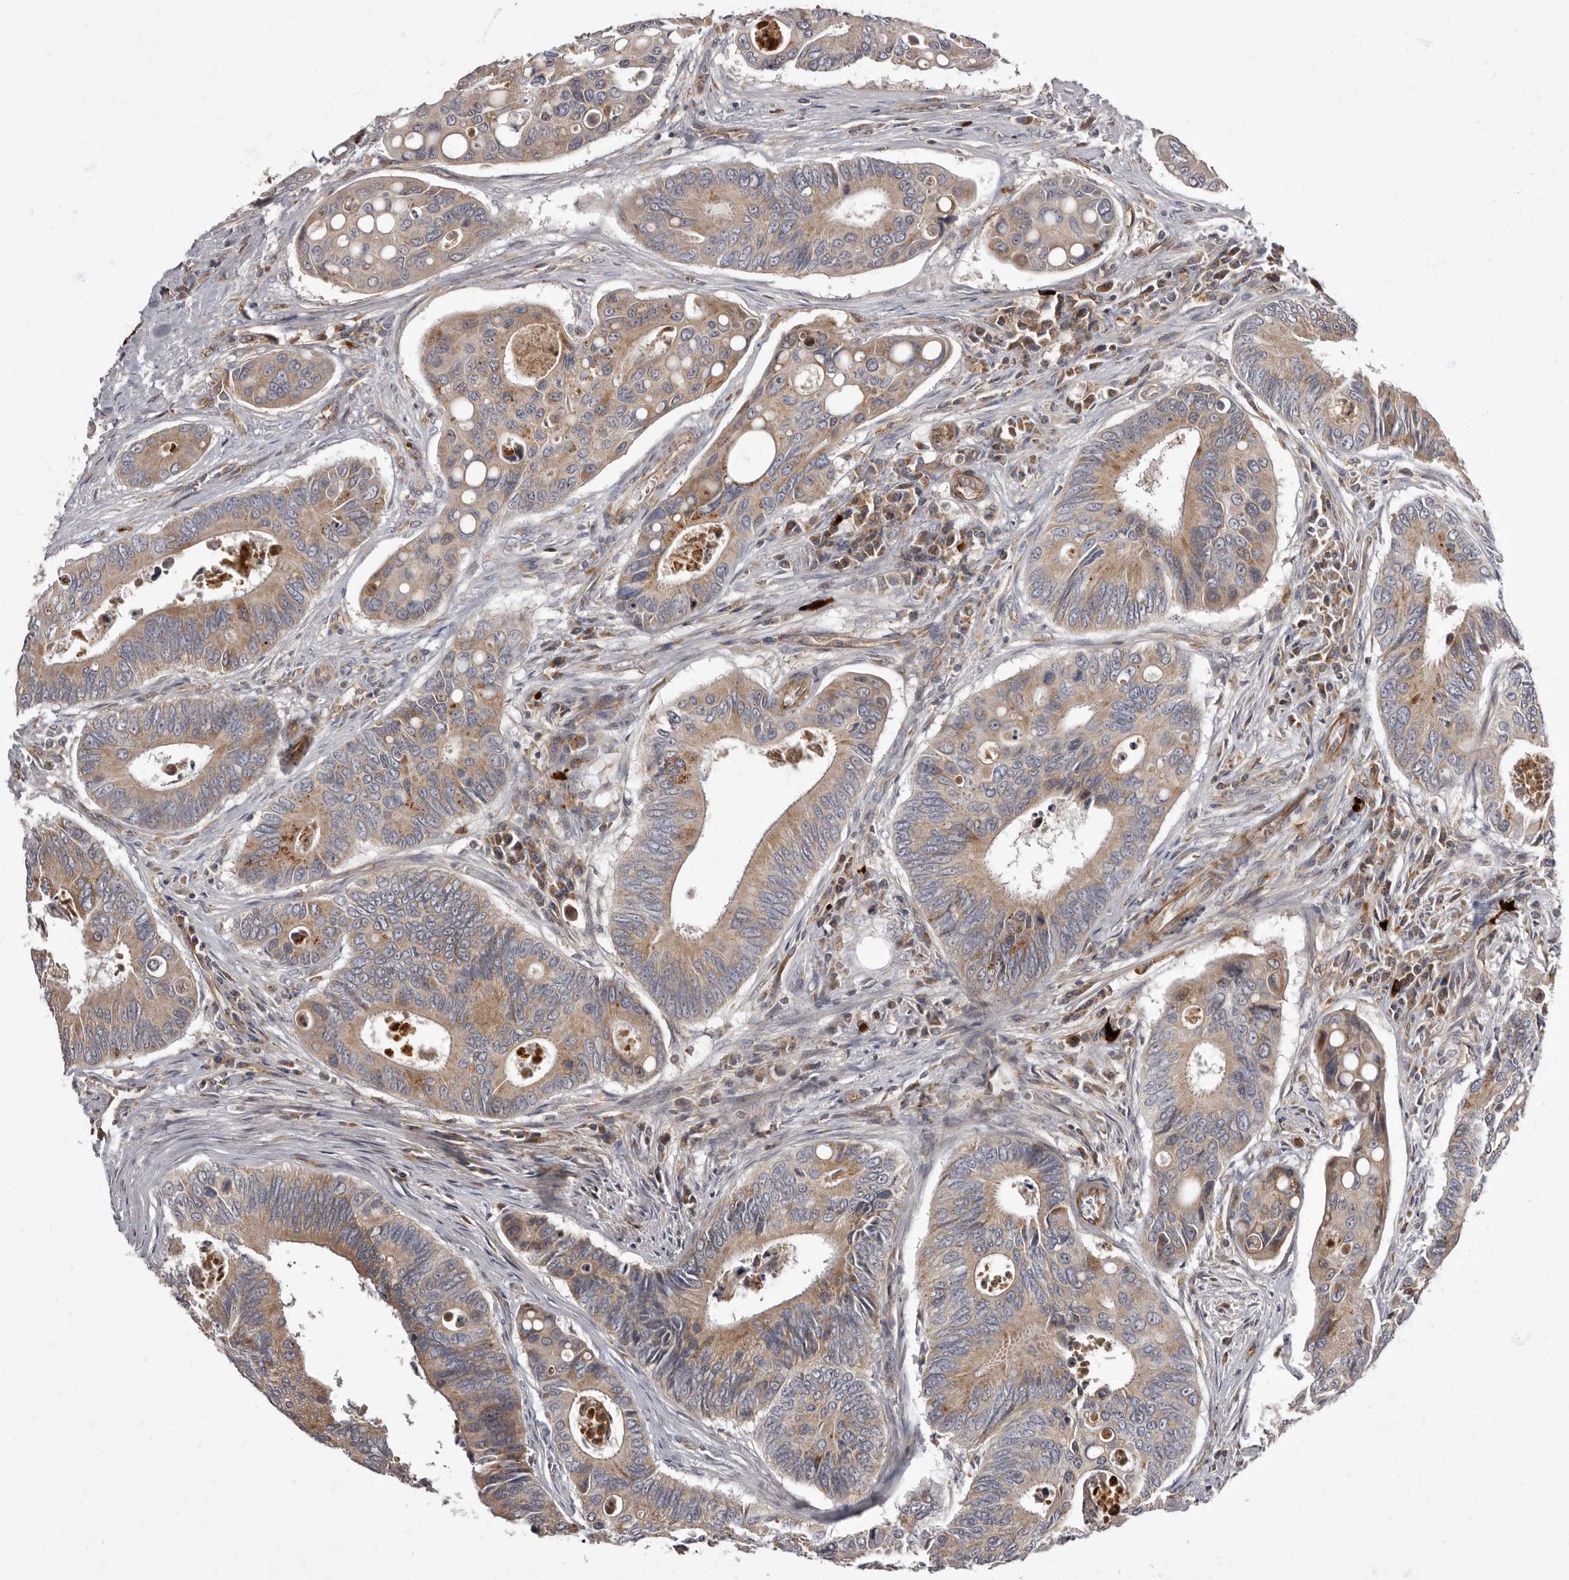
{"staining": {"intensity": "moderate", "quantity": ">75%", "location": "cytoplasmic/membranous"}, "tissue": "colorectal cancer", "cell_type": "Tumor cells", "image_type": "cancer", "snomed": [{"axis": "morphology", "description": "Inflammation, NOS"}, {"axis": "morphology", "description": "Adenocarcinoma, NOS"}, {"axis": "topography", "description": "Colon"}], "caption": "DAB immunohistochemical staining of human colorectal cancer displays moderate cytoplasmic/membranous protein expression in about >75% of tumor cells. (Stains: DAB (3,3'-diaminobenzidine) in brown, nuclei in blue, Microscopy: brightfield microscopy at high magnification).", "gene": "ADCY2", "patient": {"sex": "male", "age": 72}}